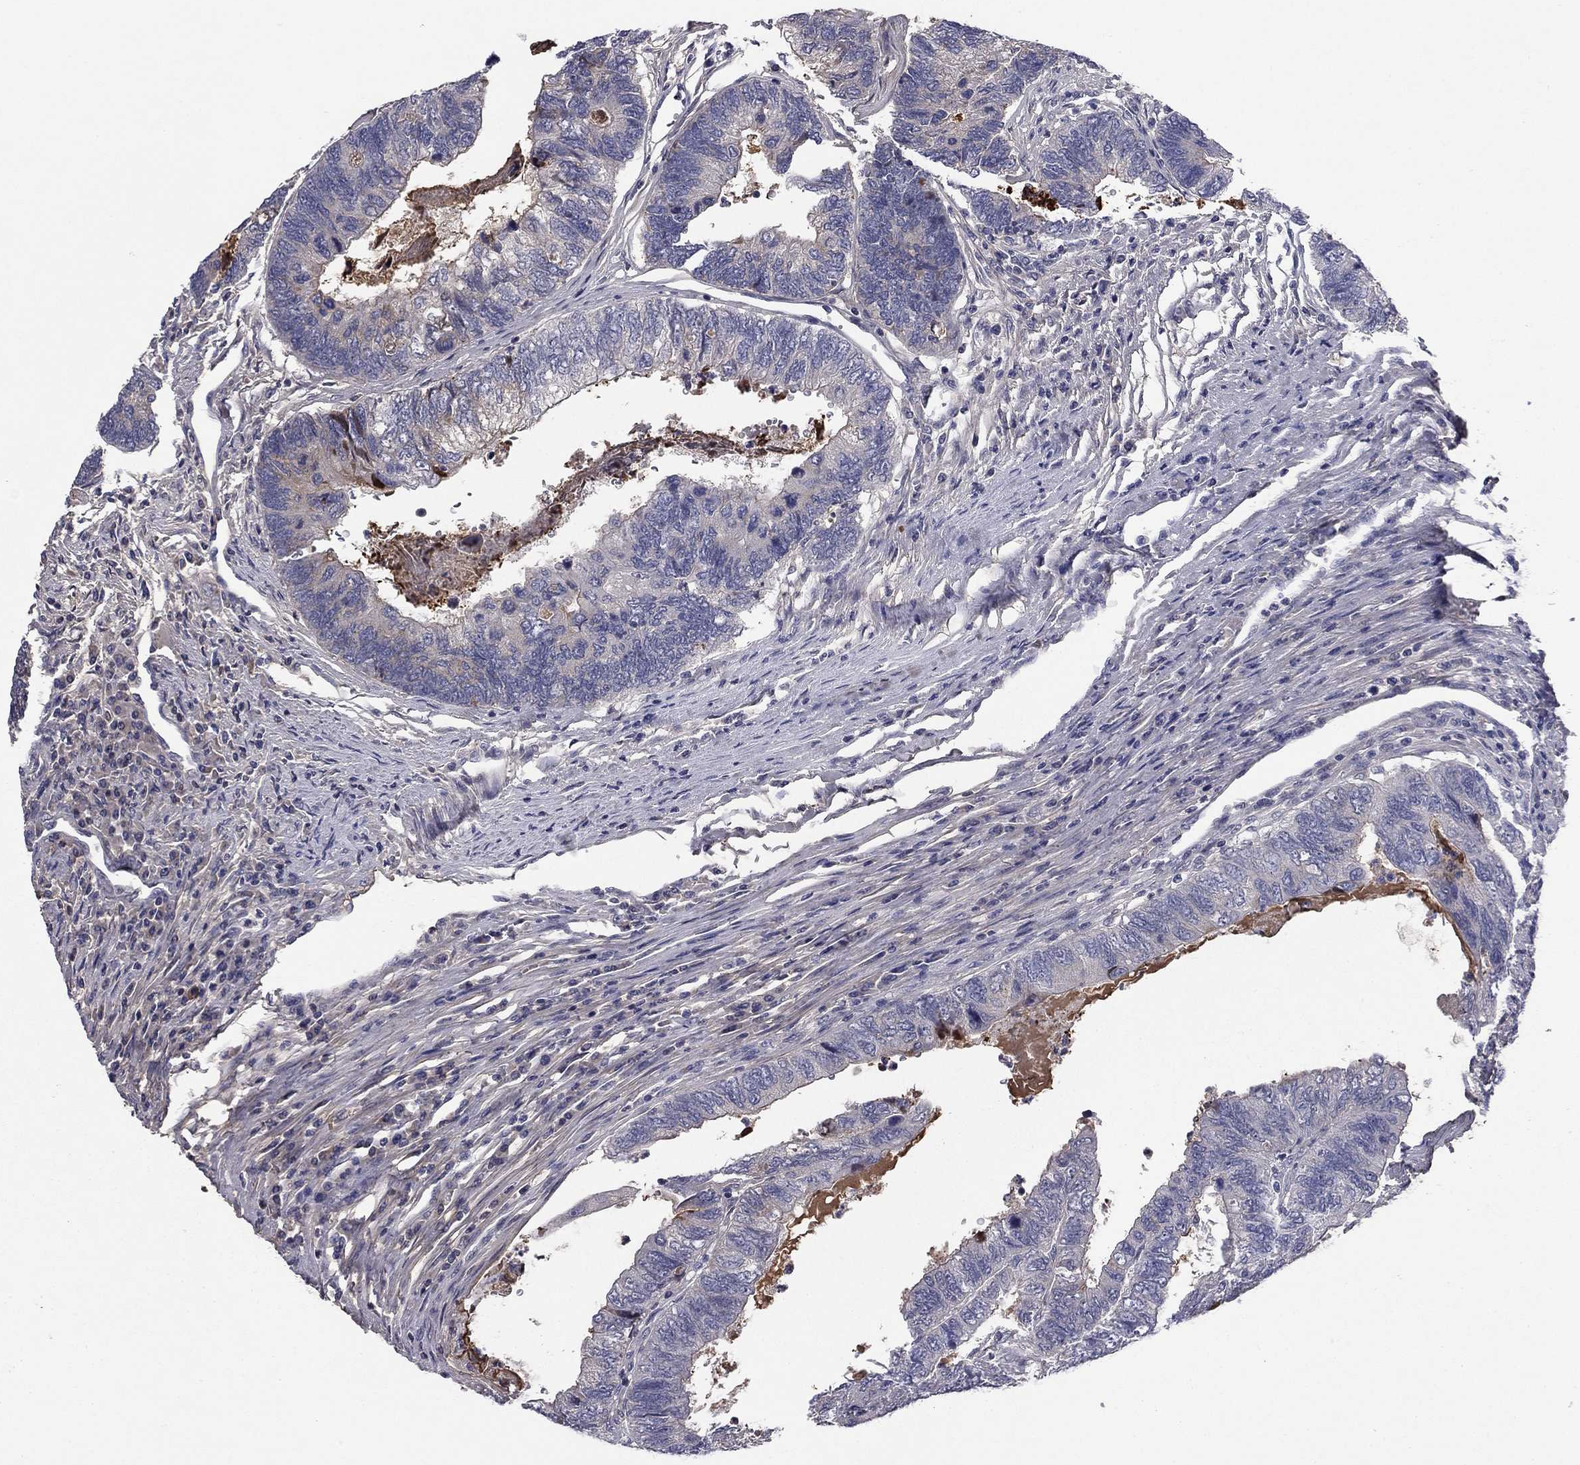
{"staining": {"intensity": "negative", "quantity": "none", "location": "none"}, "tissue": "colorectal cancer", "cell_type": "Tumor cells", "image_type": "cancer", "snomed": [{"axis": "morphology", "description": "Adenocarcinoma, NOS"}, {"axis": "topography", "description": "Colon"}], "caption": "Tumor cells show no significant positivity in adenocarcinoma (colorectal). Nuclei are stained in blue.", "gene": "COL2A1", "patient": {"sex": "female", "age": 67}}